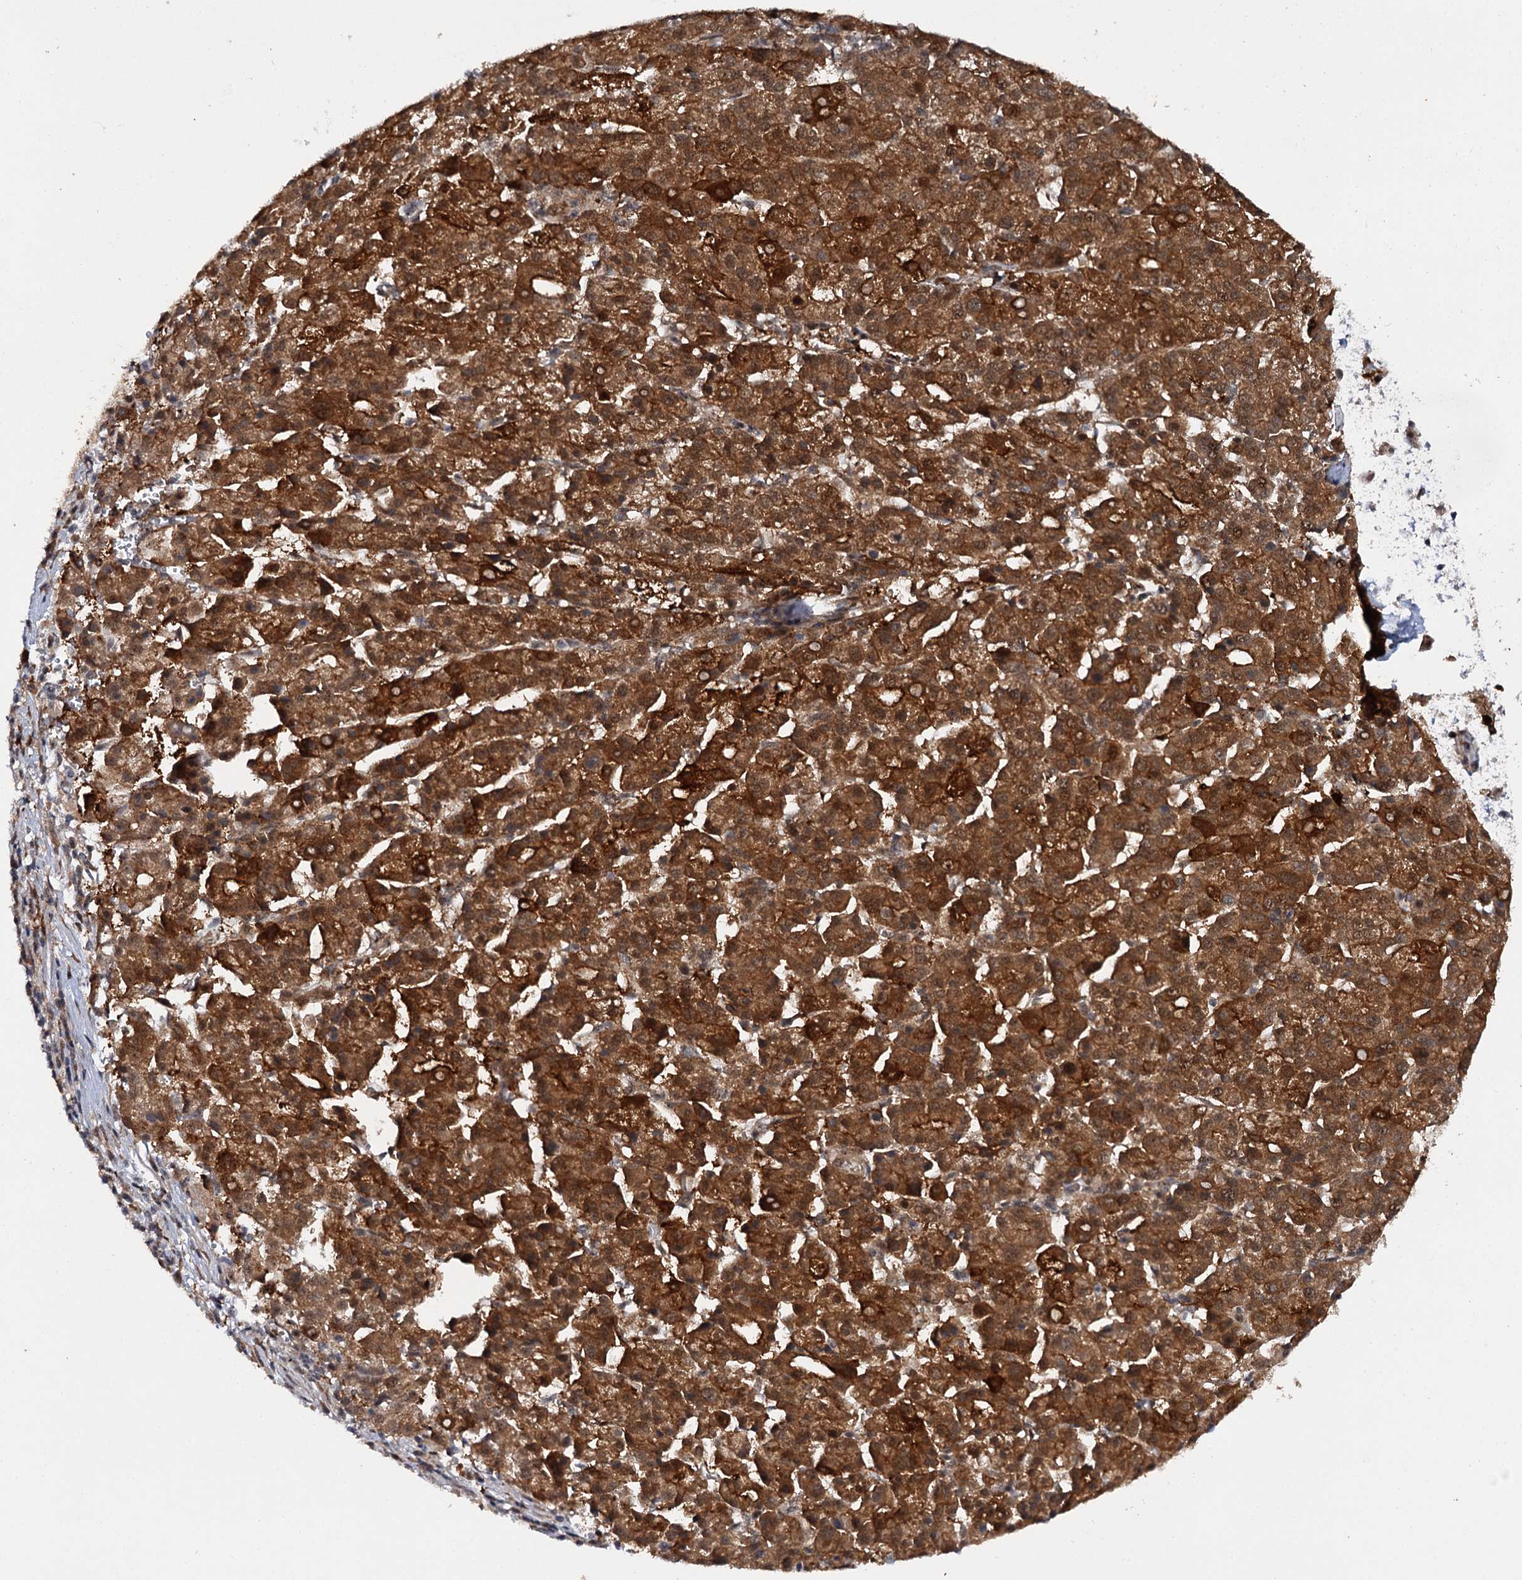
{"staining": {"intensity": "strong", "quantity": ">75%", "location": "cytoplasmic/membranous,nuclear"}, "tissue": "liver cancer", "cell_type": "Tumor cells", "image_type": "cancer", "snomed": [{"axis": "morphology", "description": "Carcinoma, Hepatocellular, NOS"}, {"axis": "topography", "description": "Liver"}], "caption": "Immunohistochemistry (IHC) photomicrograph of human liver cancer (hepatocellular carcinoma) stained for a protein (brown), which displays high levels of strong cytoplasmic/membranous and nuclear staining in about >75% of tumor cells.", "gene": "BUD13", "patient": {"sex": "female", "age": 58}}